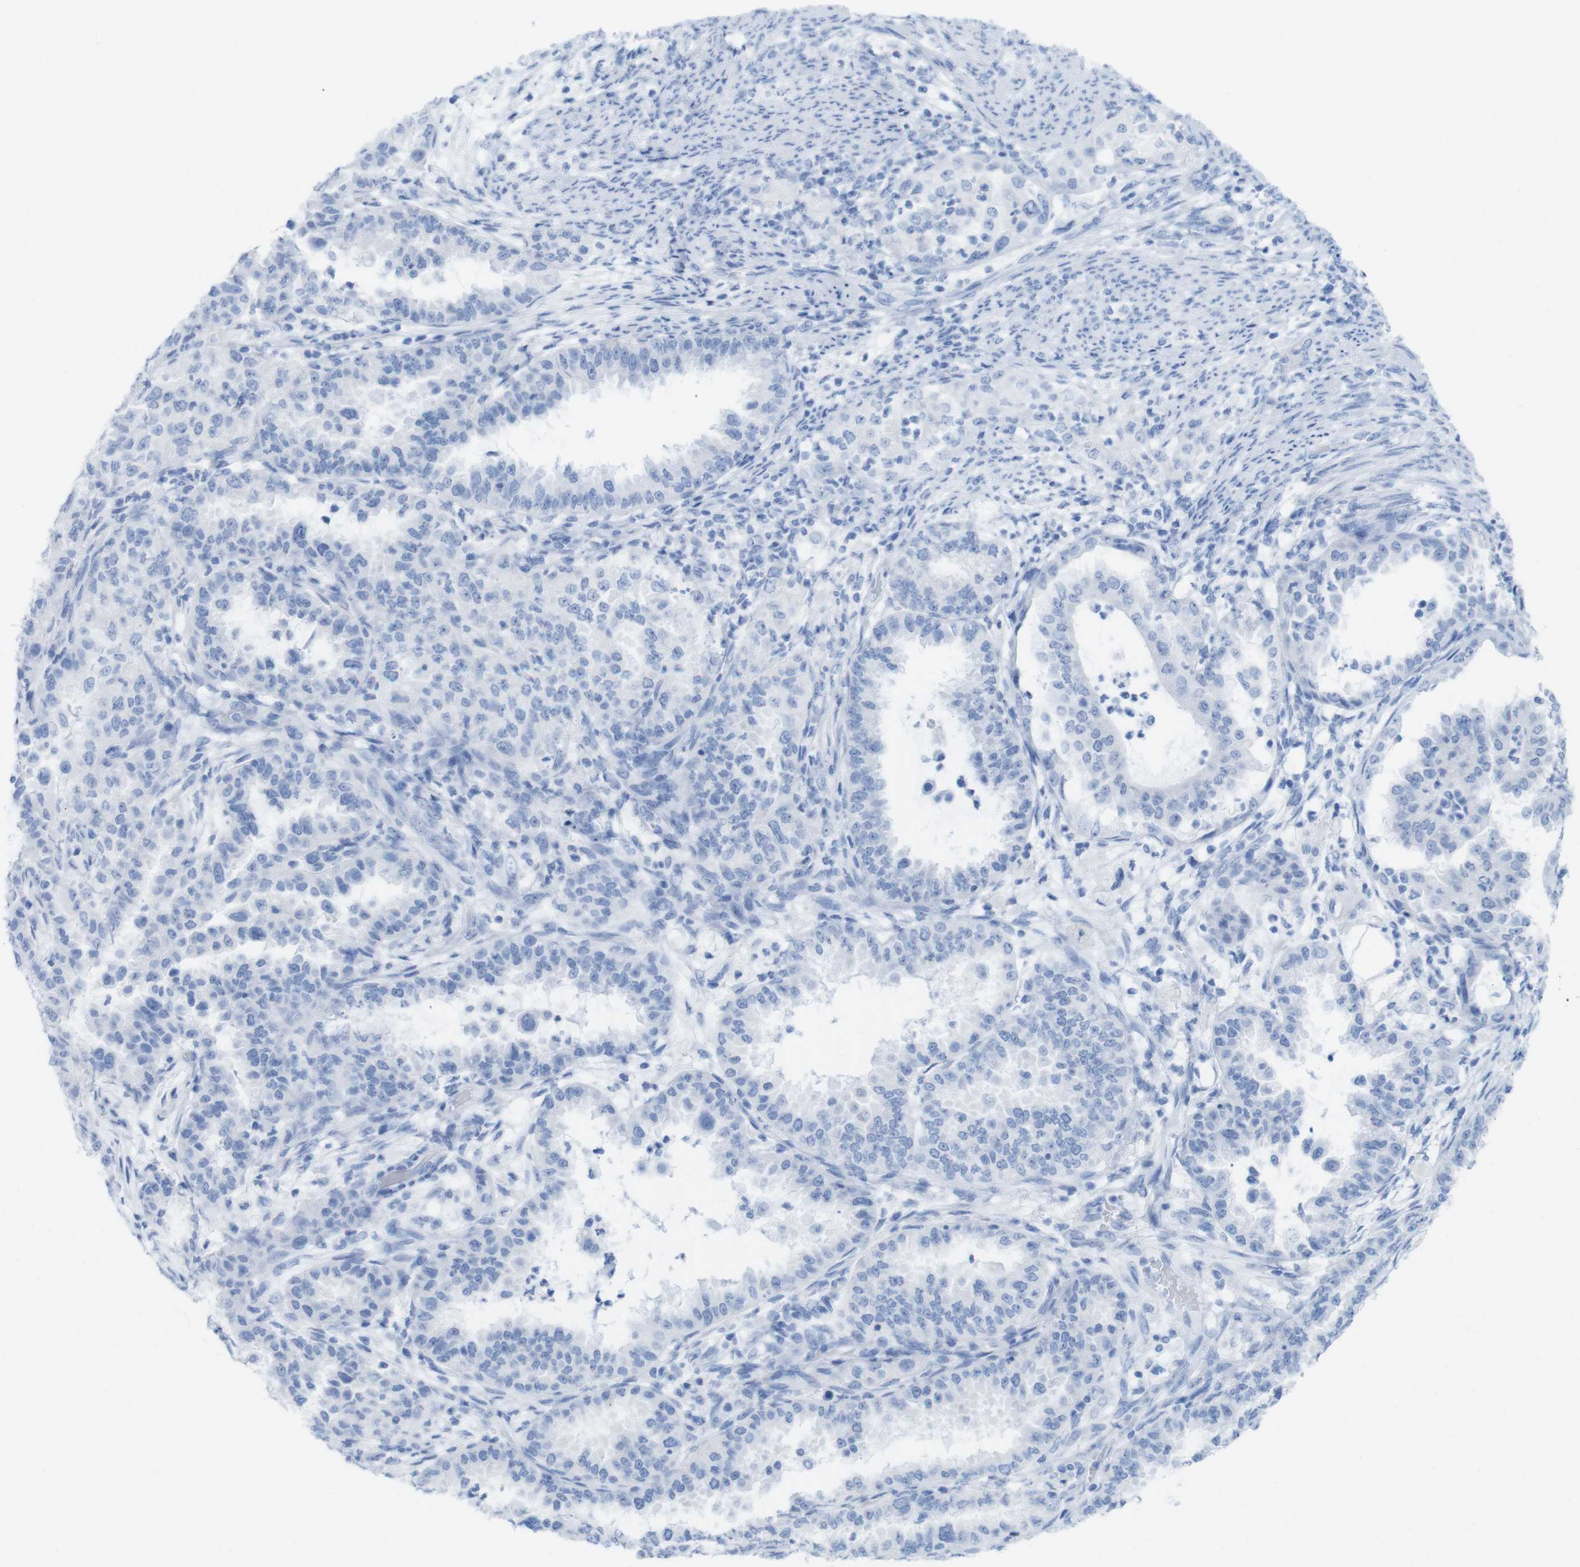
{"staining": {"intensity": "negative", "quantity": "none", "location": "none"}, "tissue": "endometrial cancer", "cell_type": "Tumor cells", "image_type": "cancer", "snomed": [{"axis": "morphology", "description": "Adenocarcinoma, NOS"}, {"axis": "topography", "description": "Endometrium"}], "caption": "Immunohistochemistry of human endometrial adenocarcinoma reveals no staining in tumor cells.", "gene": "MYH7", "patient": {"sex": "female", "age": 85}}